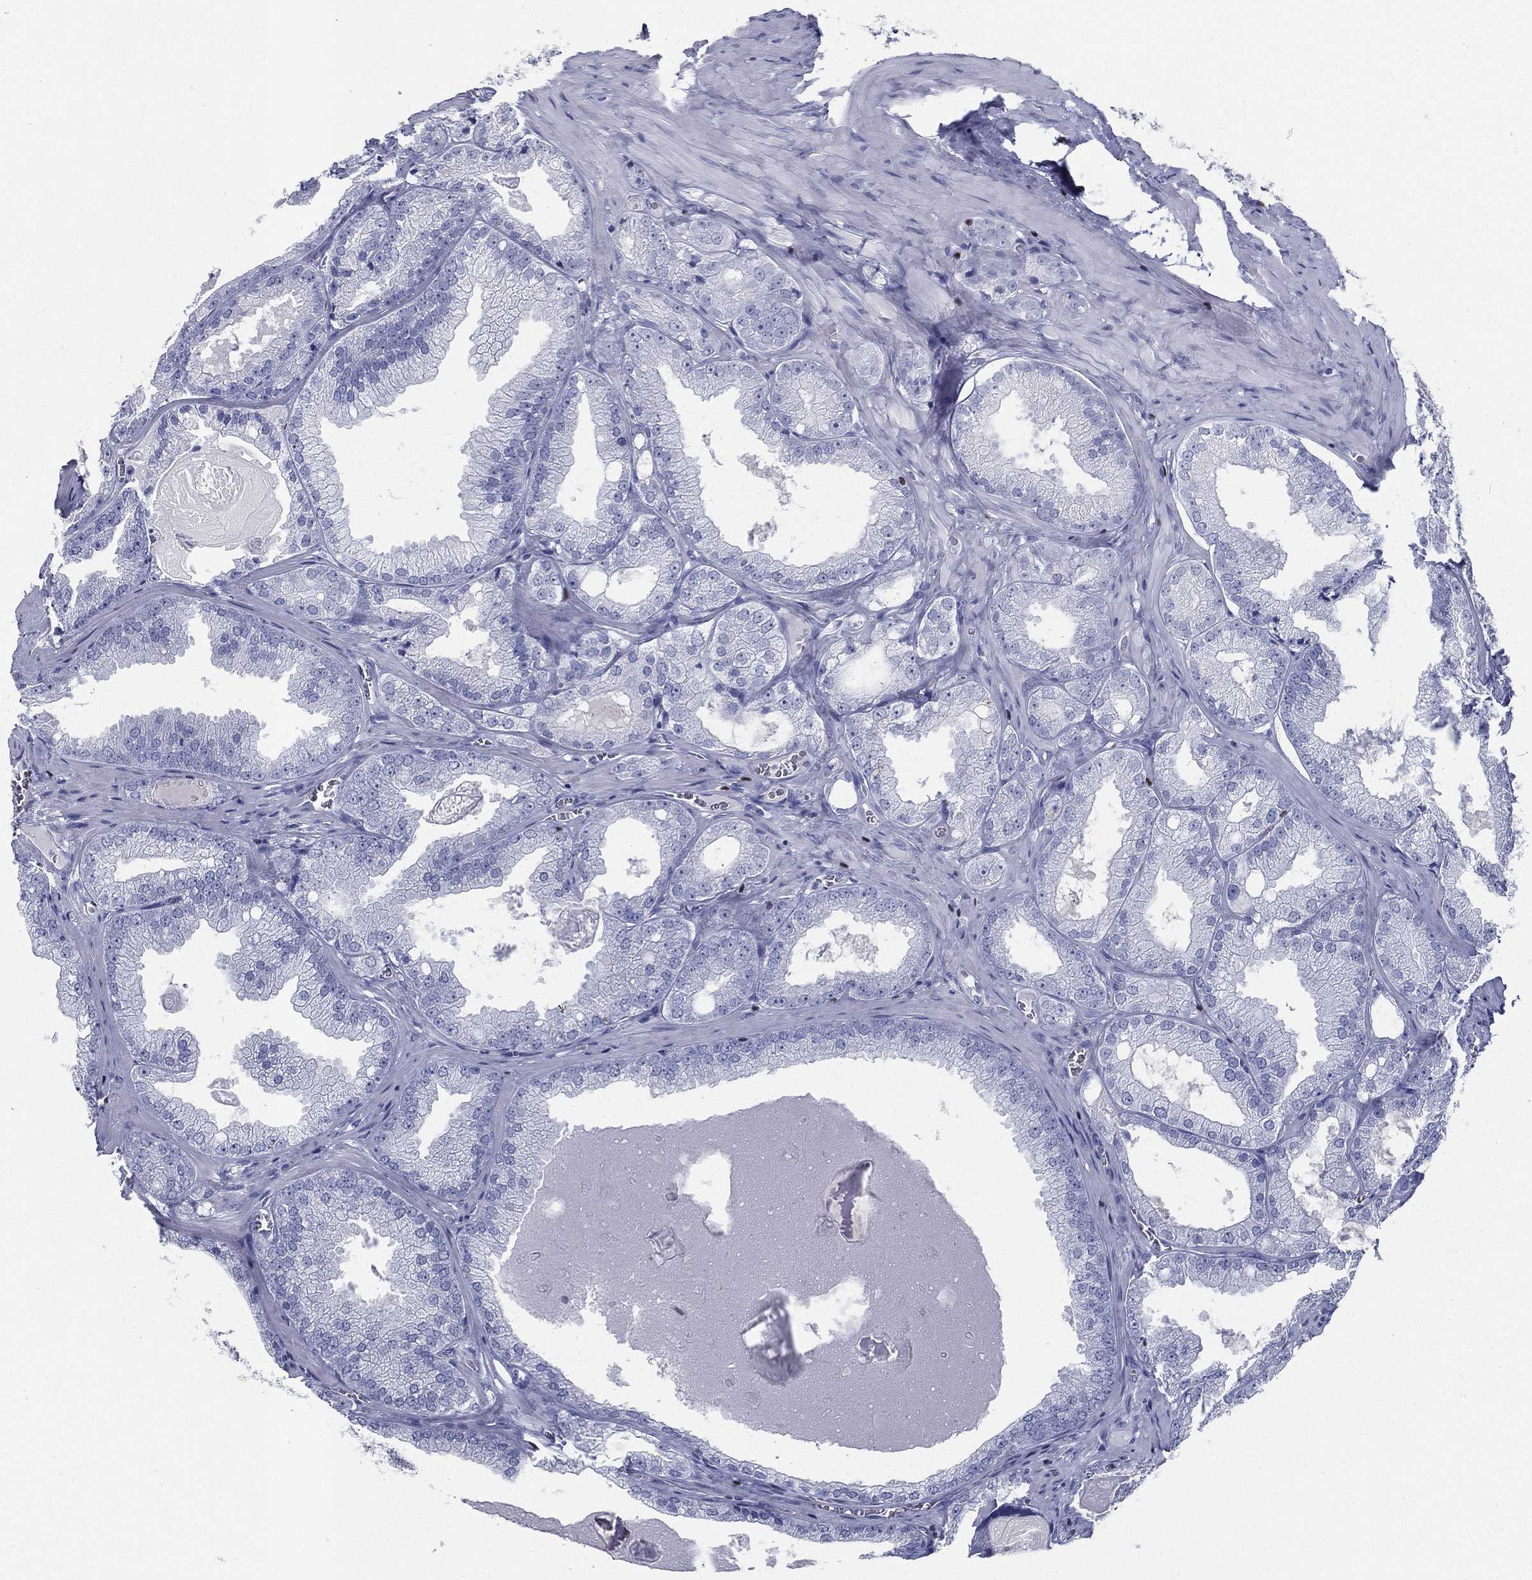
{"staining": {"intensity": "negative", "quantity": "none", "location": "none"}, "tissue": "prostate cancer", "cell_type": "Tumor cells", "image_type": "cancer", "snomed": [{"axis": "morphology", "description": "Adenocarcinoma, Low grade"}, {"axis": "topography", "description": "Prostate"}], "caption": "Protein analysis of adenocarcinoma (low-grade) (prostate) shows no significant positivity in tumor cells.", "gene": "PYHIN1", "patient": {"sex": "male", "age": 72}}